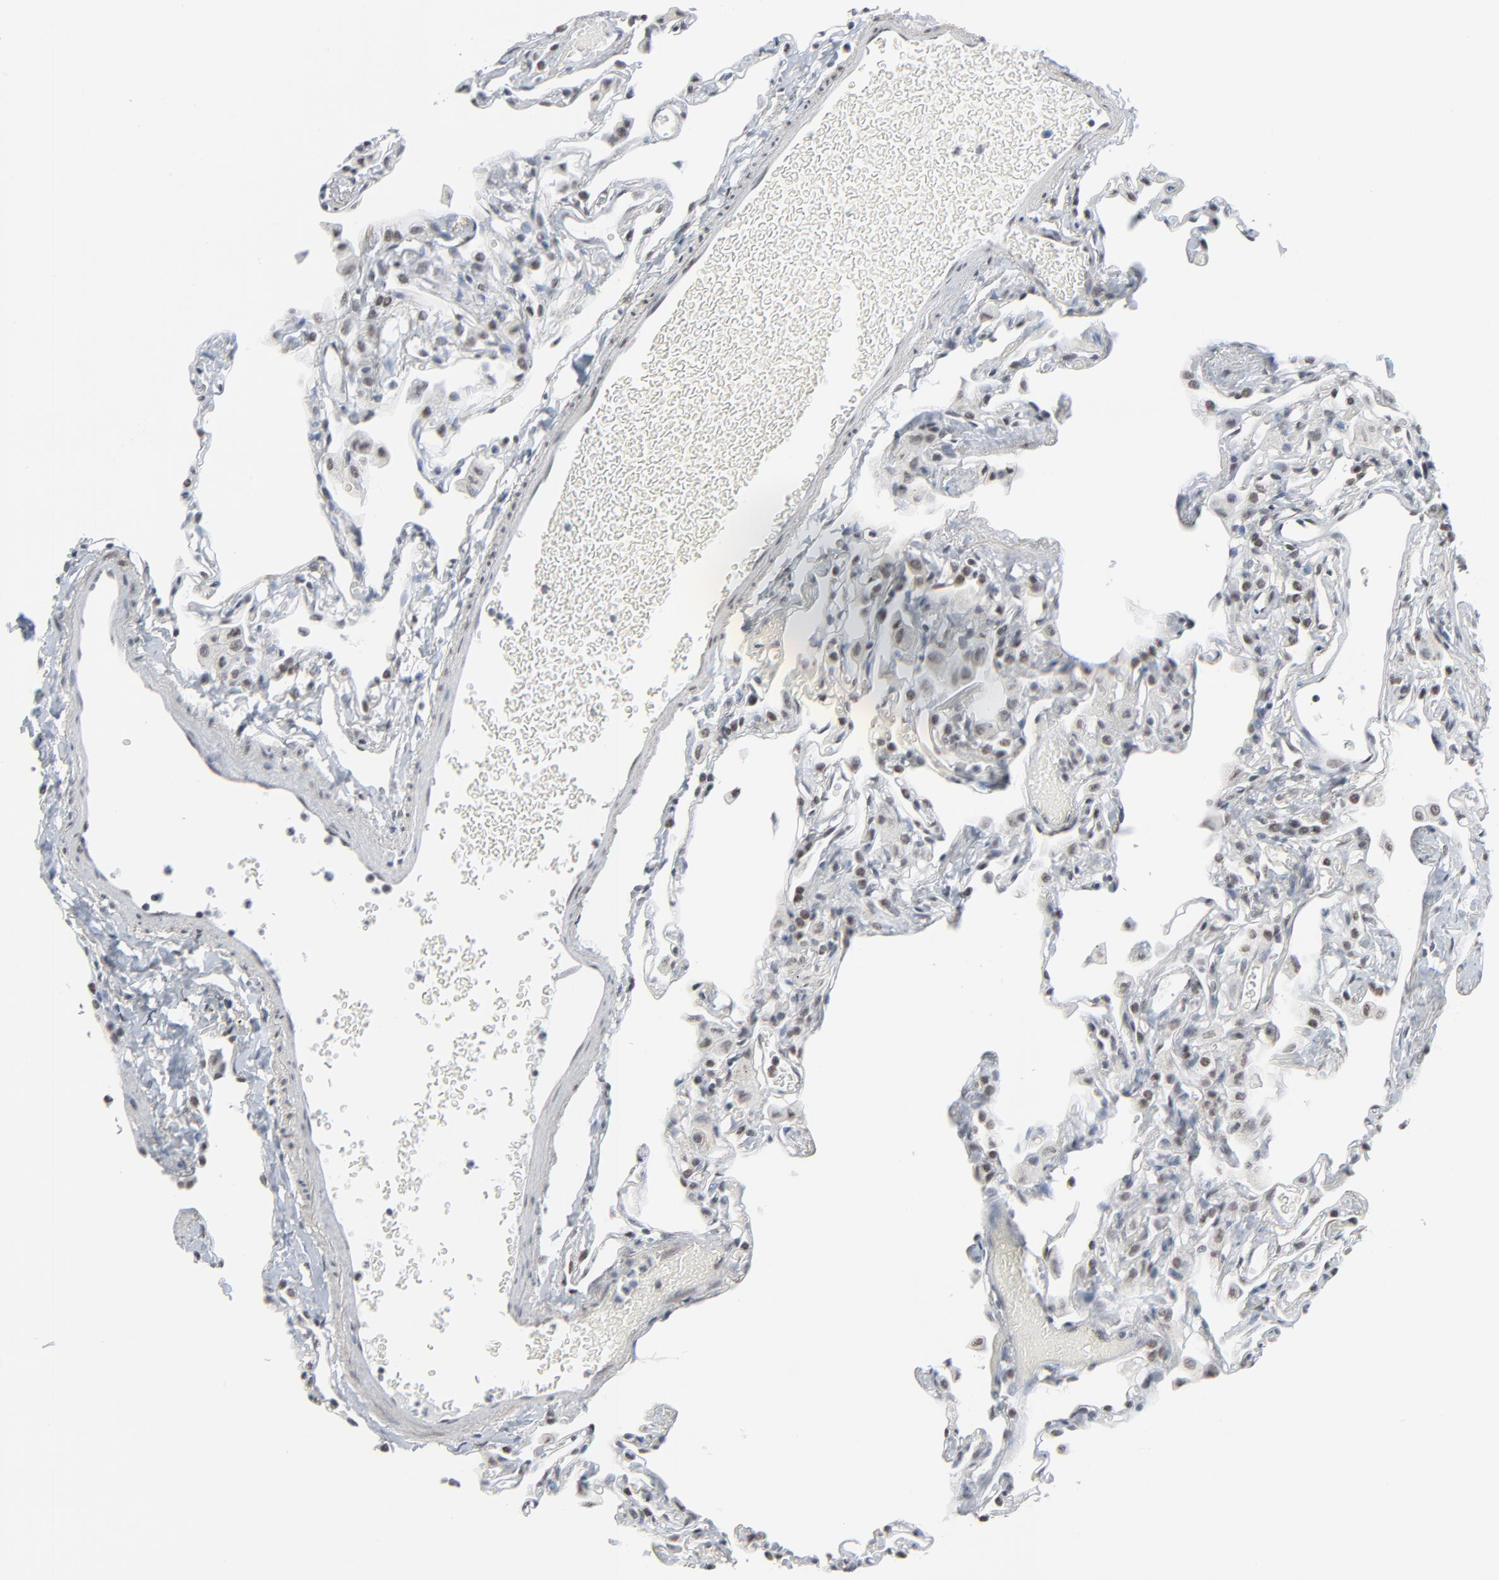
{"staining": {"intensity": "moderate", "quantity": "25%-75%", "location": "nuclear"}, "tissue": "lung", "cell_type": "Alveolar cells", "image_type": "normal", "snomed": [{"axis": "morphology", "description": "Normal tissue, NOS"}, {"axis": "topography", "description": "Lung"}], "caption": "Protein staining of normal lung displays moderate nuclear staining in about 25%-75% of alveolar cells.", "gene": "FBXO28", "patient": {"sex": "female", "age": 49}}